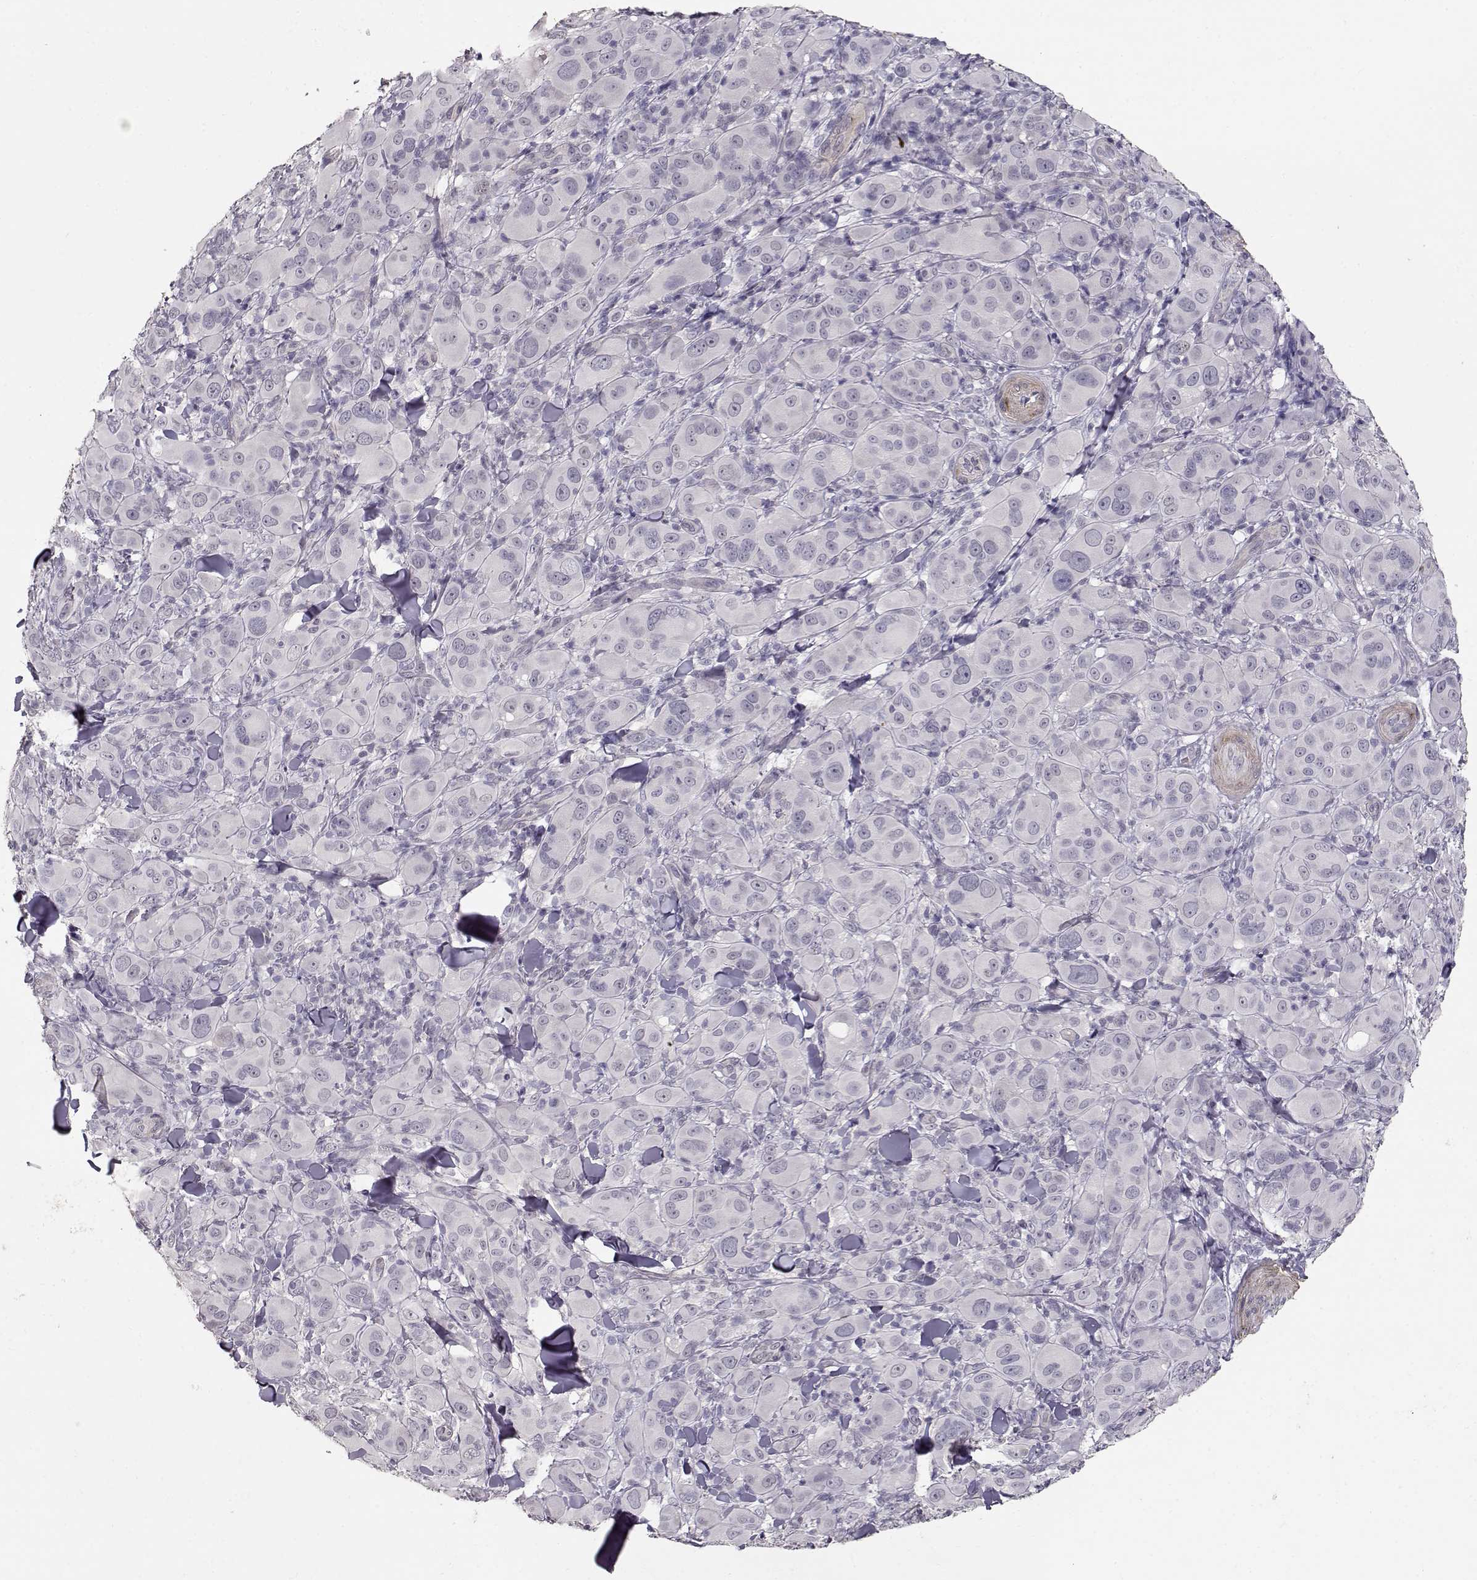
{"staining": {"intensity": "negative", "quantity": "none", "location": "none"}, "tissue": "melanoma", "cell_type": "Tumor cells", "image_type": "cancer", "snomed": [{"axis": "morphology", "description": "Malignant melanoma, NOS"}, {"axis": "topography", "description": "Skin"}], "caption": "Melanoma was stained to show a protein in brown. There is no significant staining in tumor cells. (DAB IHC, high magnification).", "gene": "LAMA5", "patient": {"sex": "female", "age": 87}}